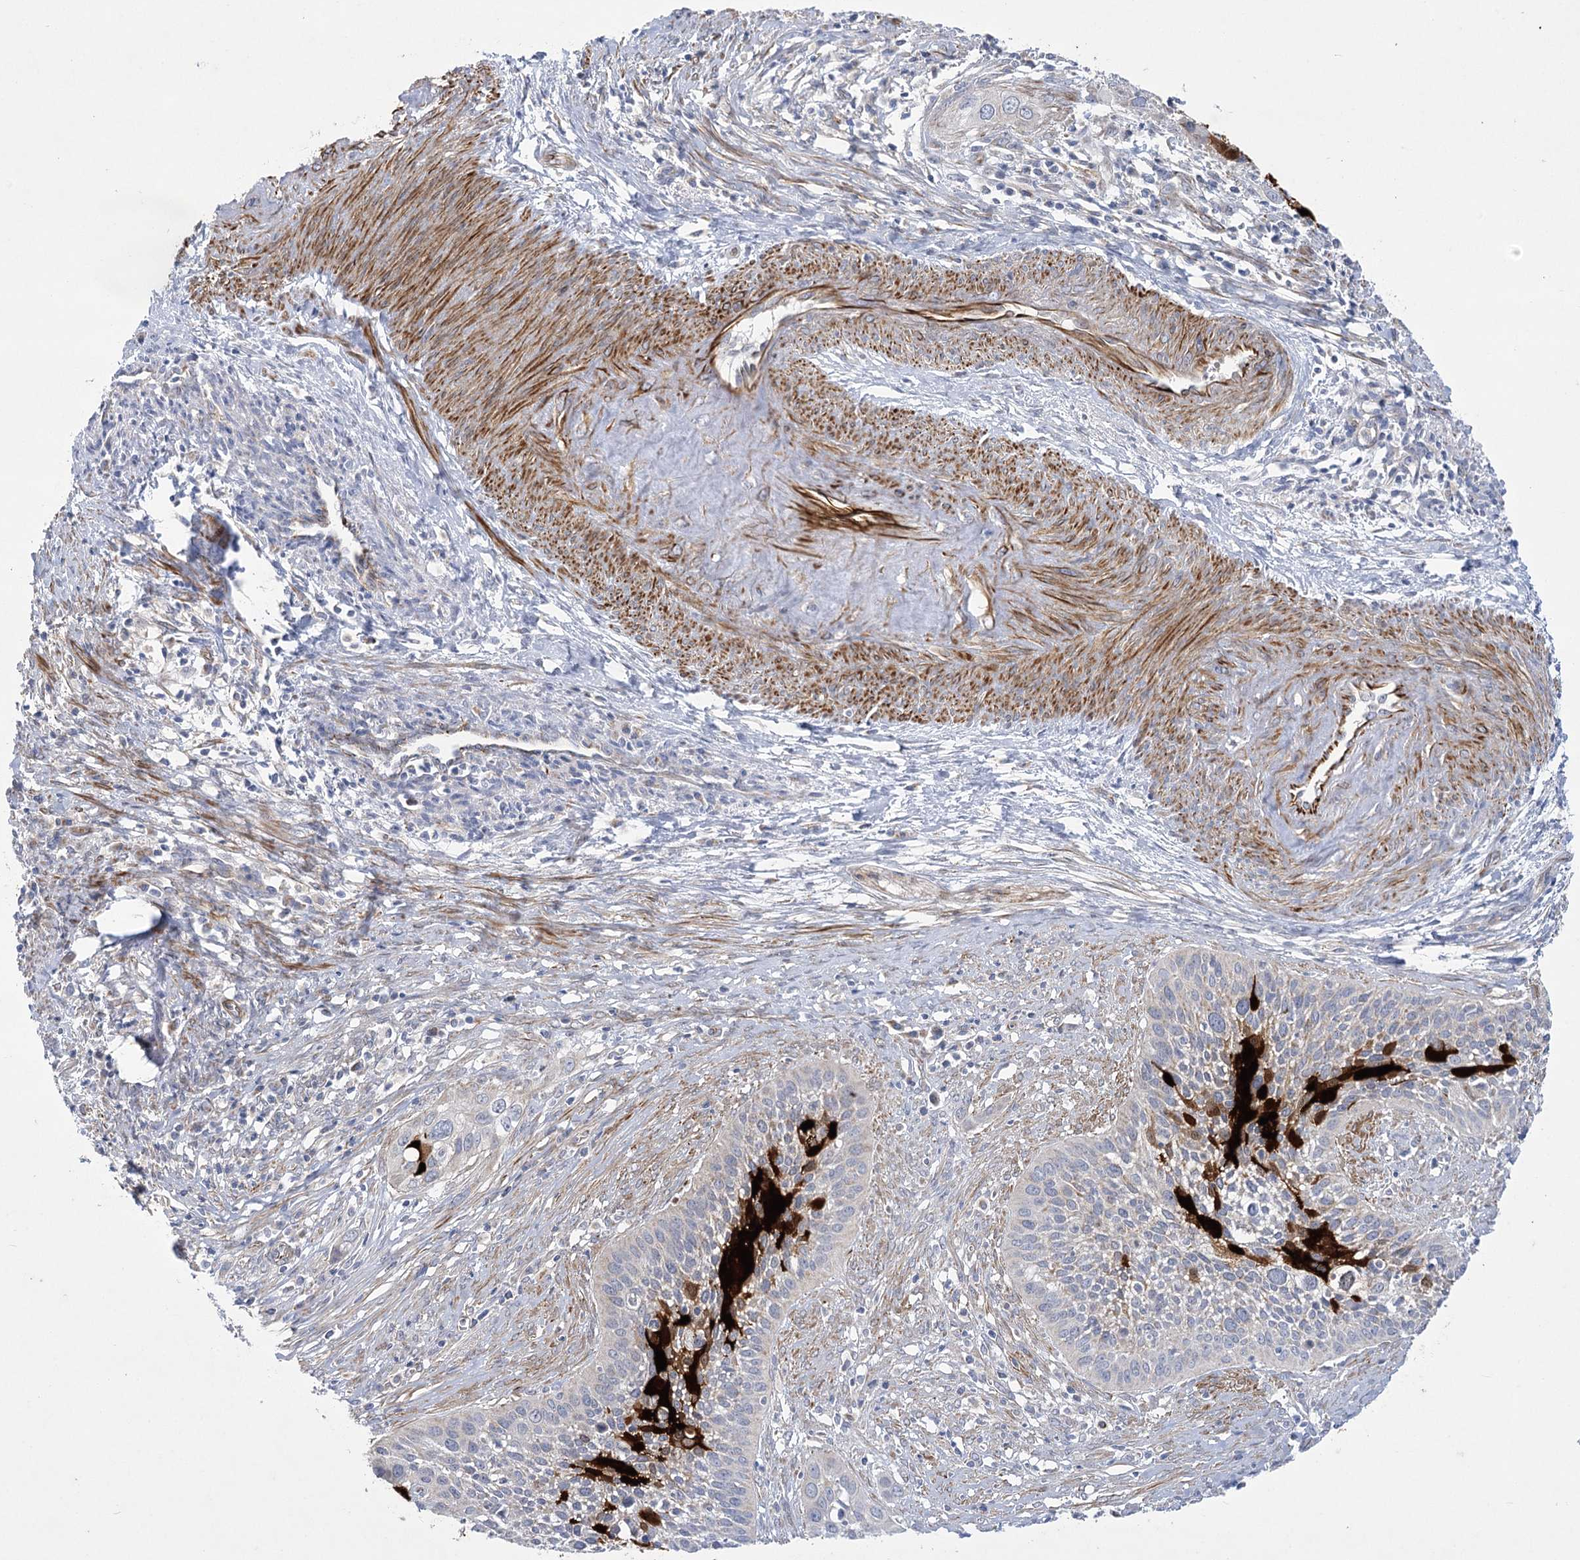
{"staining": {"intensity": "strong", "quantity": "<25%", "location": "cytoplasmic/membranous"}, "tissue": "cervical cancer", "cell_type": "Tumor cells", "image_type": "cancer", "snomed": [{"axis": "morphology", "description": "Squamous cell carcinoma, NOS"}, {"axis": "topography", "description": "Cervix"}], "caption": "Cervical cancer (squamous cell carcinoma) was stained to show a protein in brown. There is medium levels of strong cytoplasmic/membranous positivity in about <25% of tumor cells.", "gene": "DHTKD1", "patient": {"sex": "female", "age": 34}}